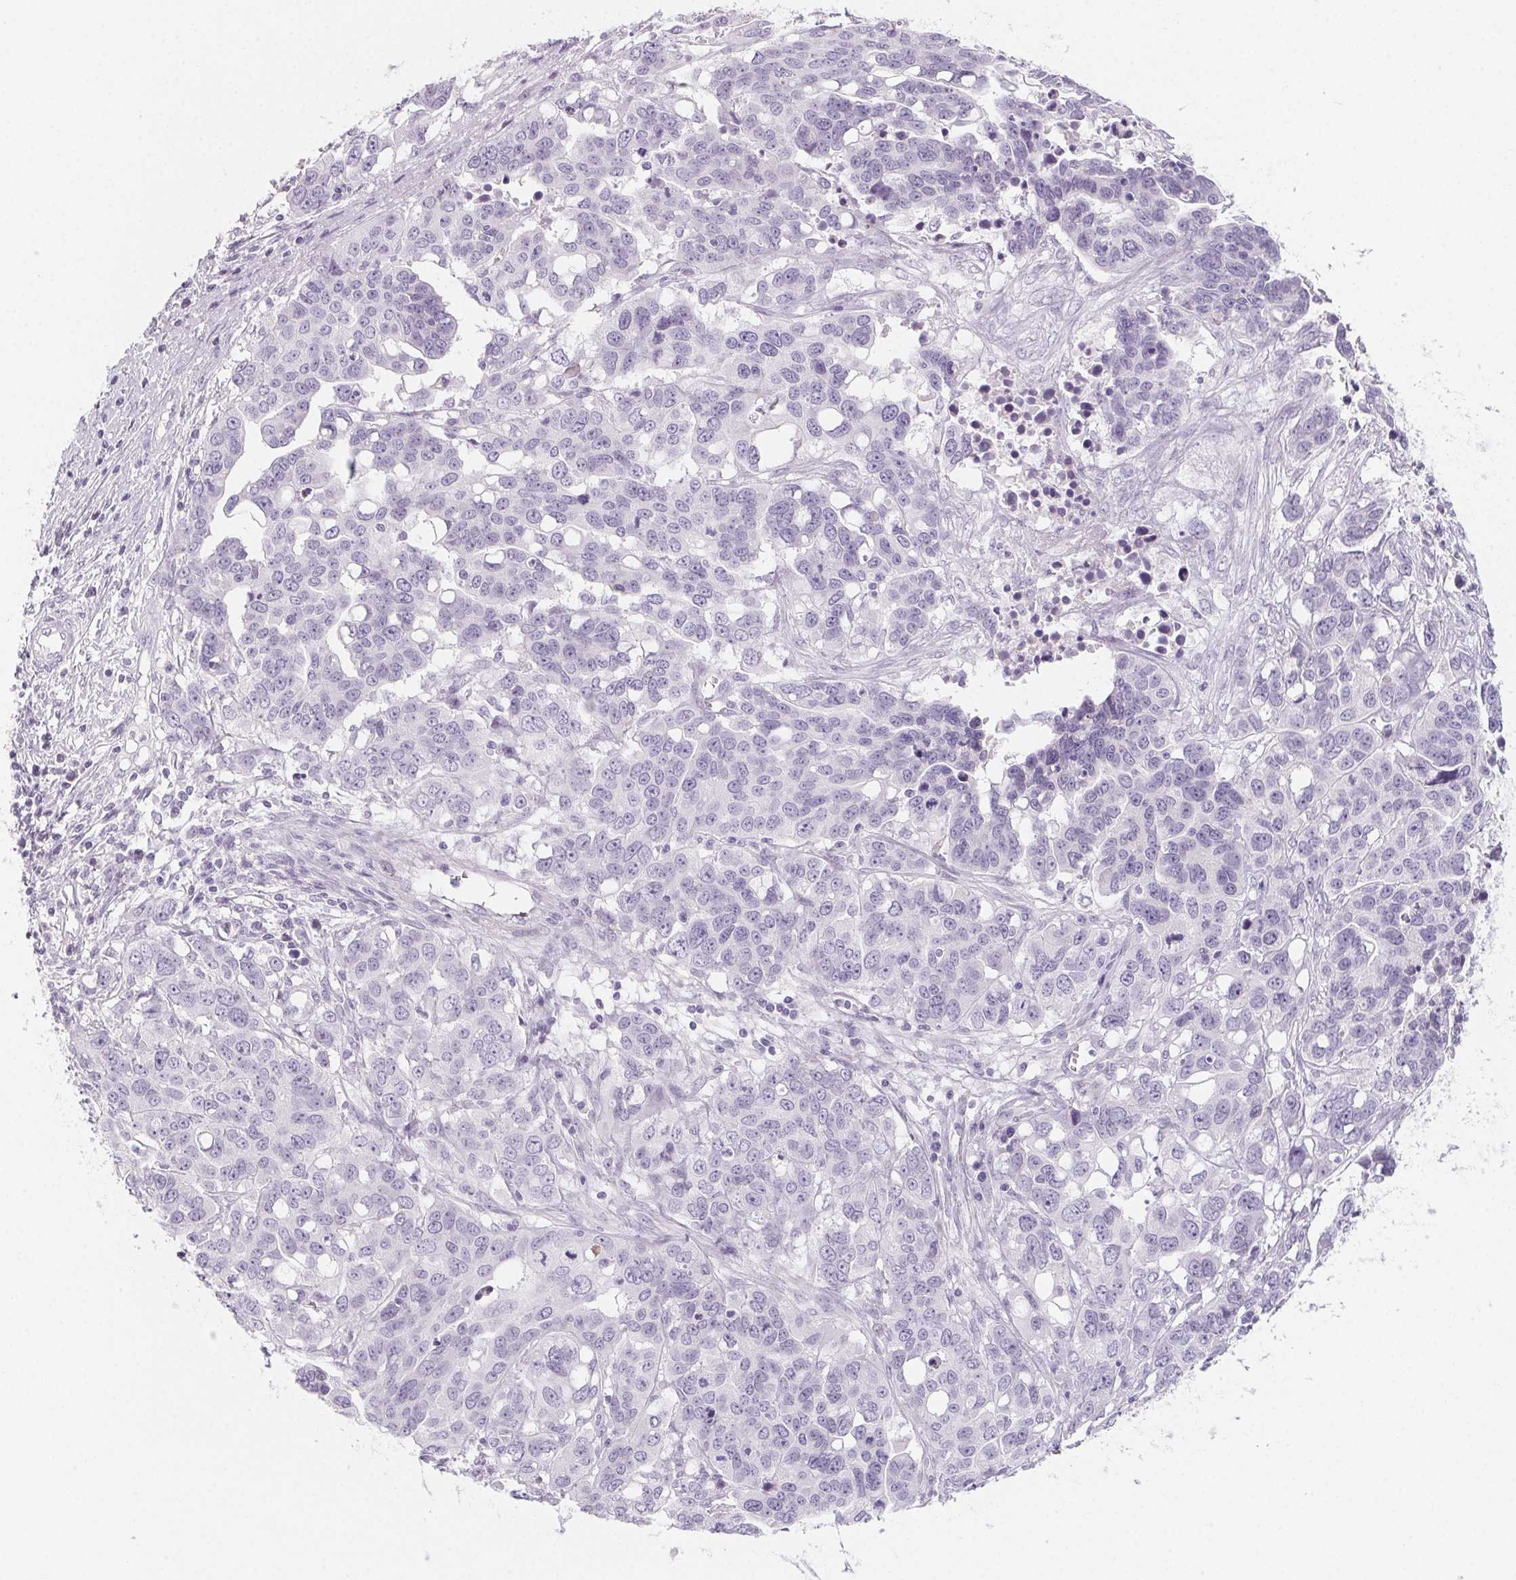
{"staining": {"intensity": "negative", "quantity": "none", "location": "none"}, "tissue": "ovarian cancer", "cell_type": "Tumor cells", "image_type": "cancer", "snomed": [{"axis": "morphology", "description": "Carcinoma, endometroid"}, {"axis": "topography", "description": "Ovary"}], "caption": "Tumor cells show no significant protein positivity in ovarian cancer (endometroid carcinoma).", "gene": "SH3GL2", "patient": {"sex": "female", "age": 78}}